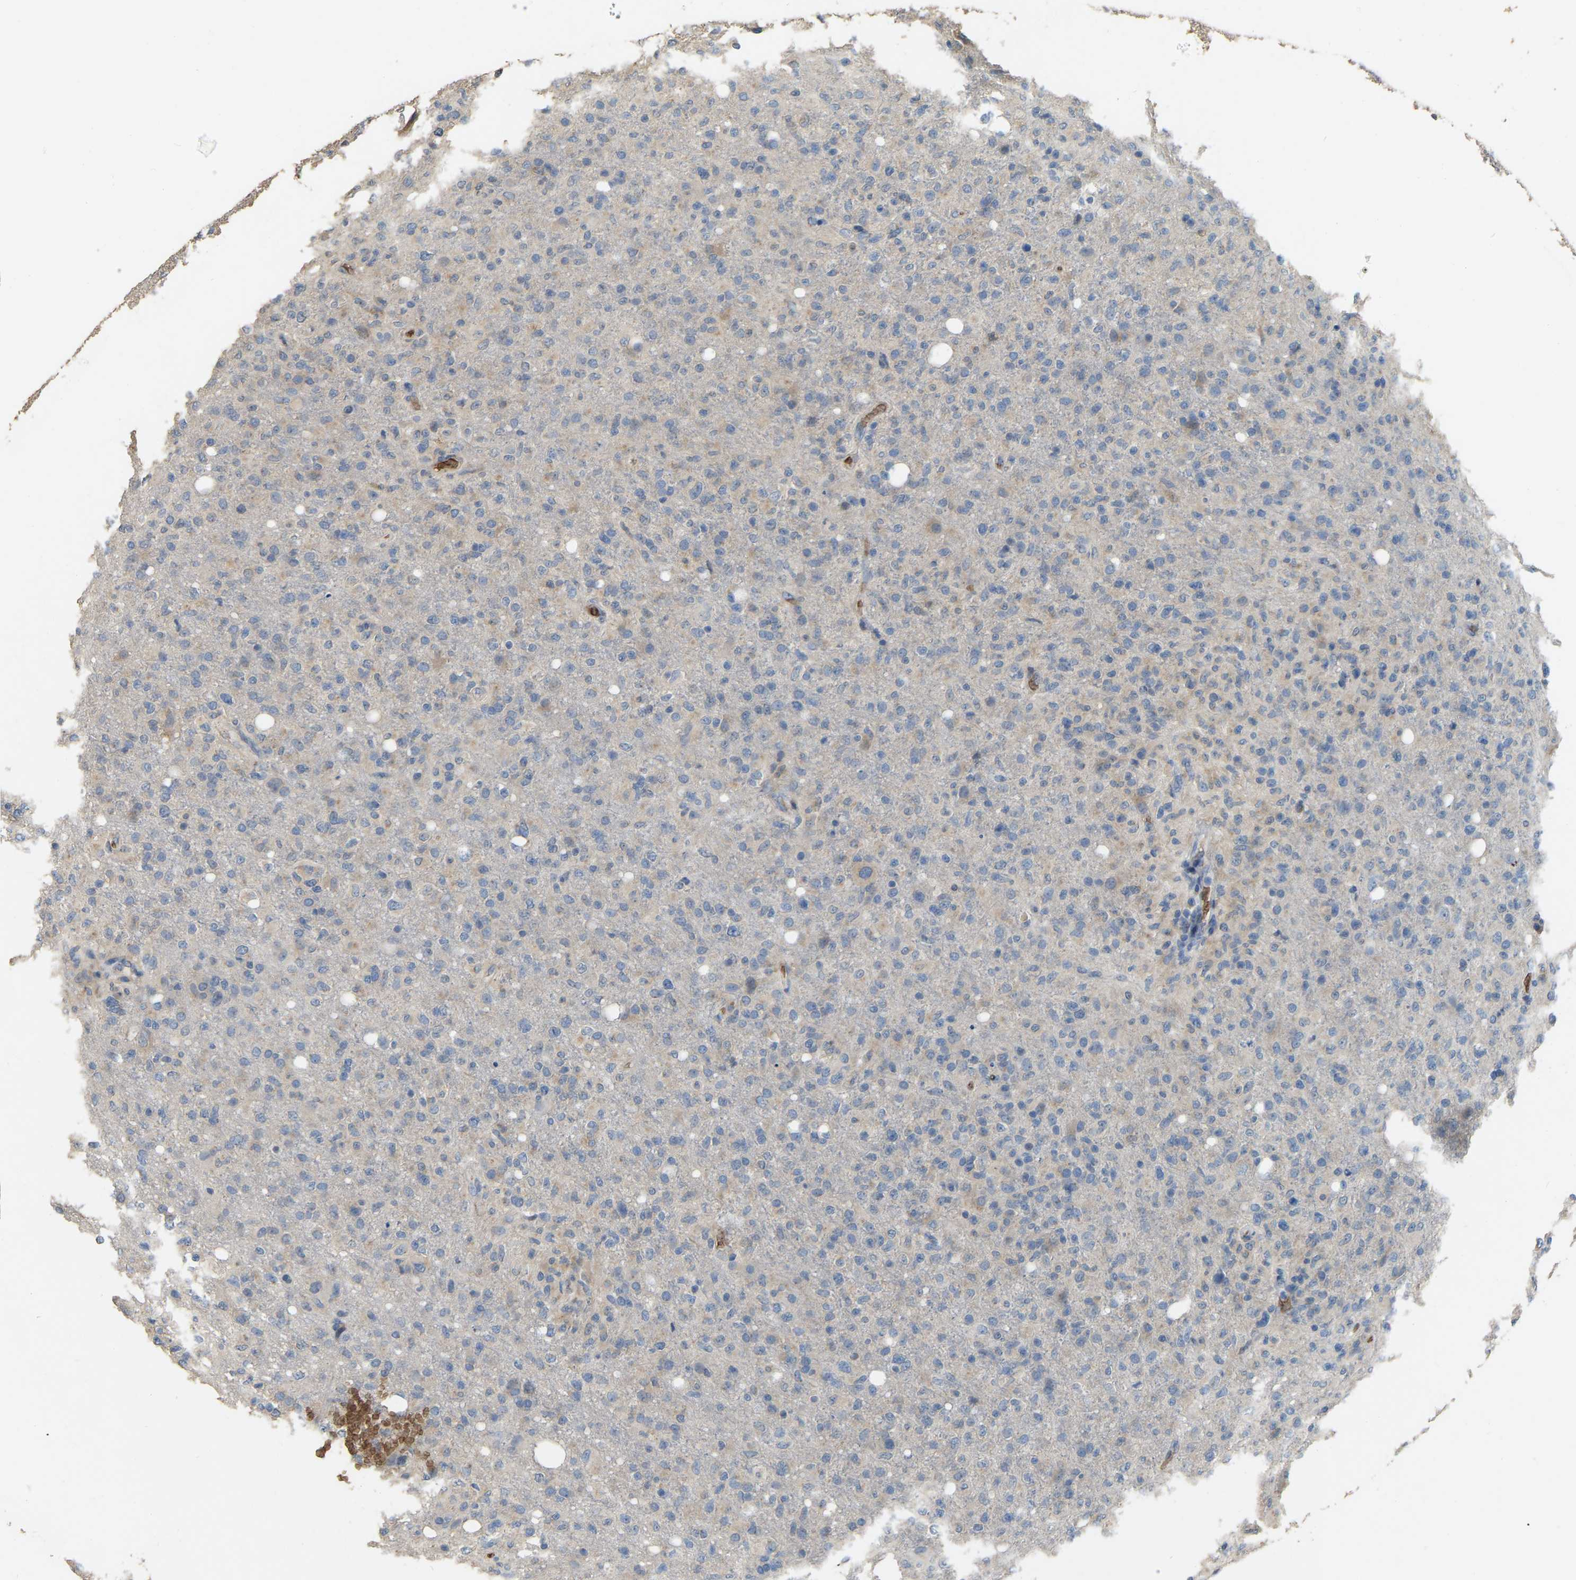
{"staining": {"intensity": "weak", "quantity": "<25%", "location": "cytoplasmic/membranous"}, "tissue": "glioma", "cell_type": "Tumor cells", "image_type": "cancer", "snomed": [{"axis": "morphology", "description": "Glioma, malignant, High grade"}, {"axis": "topography", "description": "Brain"}], "caption": "High power microscopy image of an IHC histopathology image of malignant glioma (high-grade), revealing no significant expression in tumor cells.", "gene": "CFAP298", "patient": {"sex": "female", "age": 57}}